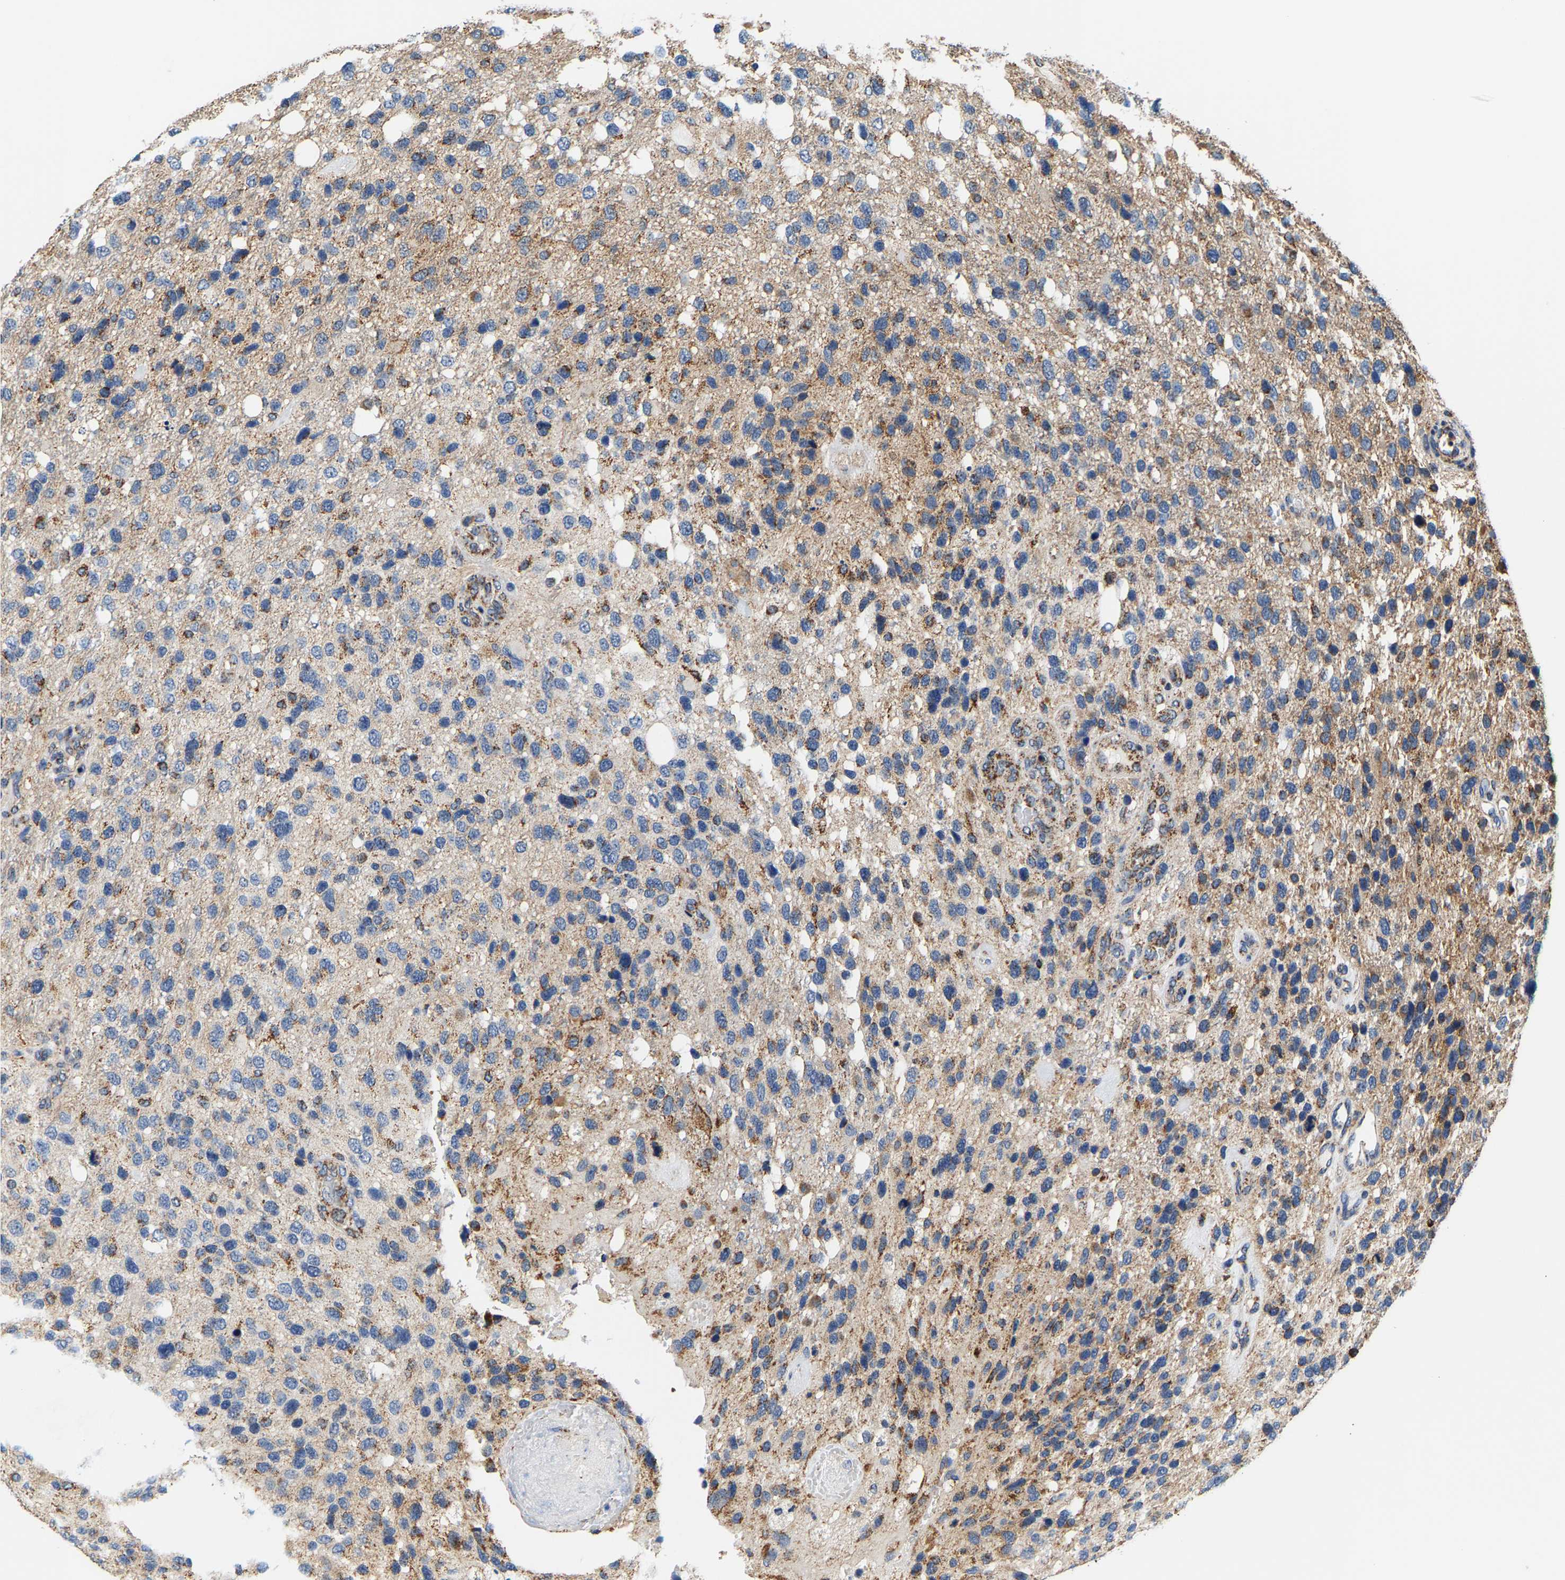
{"staining": {"intensity": "moderate", "quantity": "25%-75%", "location": "cytoplasmic/membranous"}, "tissue": "glioma", "cell_type": "Tumor cells", "image_type": "cancer", "snomed": [{"axis": "morphology", "description": "Glioma, malignant, High grade"}, {"axis": "topography", "description": "Brain"}], "caption": "A histopathology image showing moderate cytoplasmic/membranous expression in about 25%-75% of tumor cells in high-grade glioma (malignant), as visualized by brown immunohistochemical staining.", "gene": "SHMT2", "patient": {"sex": "female", "age": 58}}